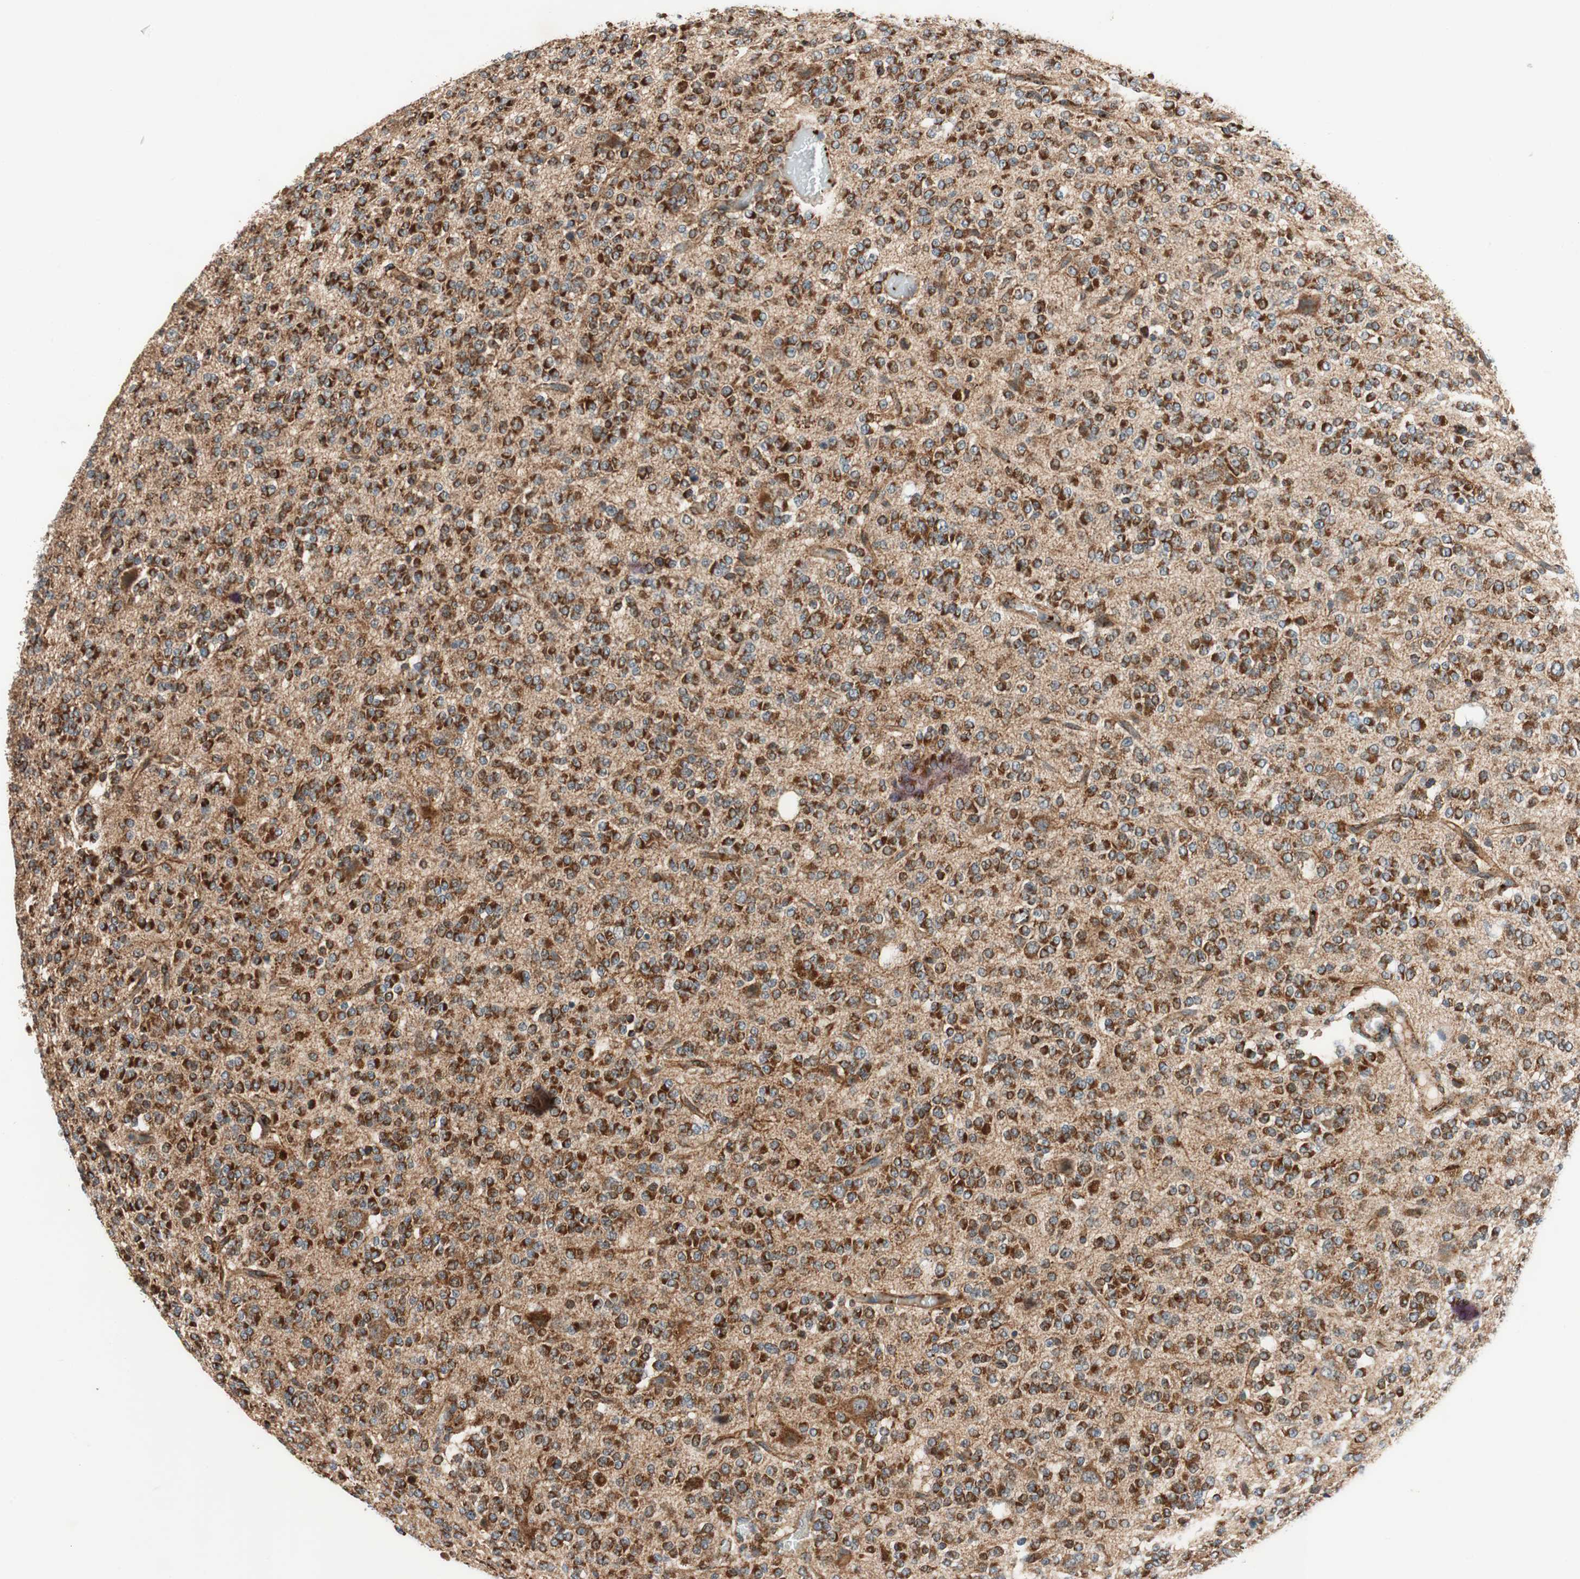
{"staining": {"intensity": "strong", "quantity": ">75%", "location": "cytoplasmic/membranous"}, "tissue": "glioma", "cell_type": "Tumor cells", "image_type": "cancer", "snomed": [{"axis": "morphology", "description": "Glioma, malignant, Low grade"}, {"axis": "topography", "description": "Brain"}], "caption": "Malignant glioma (low-grade) tissue reveals strong cytoplasmic/membranous positivity in about >75% of tumor cells, visualized by immunohistochemistry. Immunohistochemistry (ihc) stains the protein of interest in brown and the nuclei are stained blue.", "gene": "AKAP1", "patient": {"sex": "male", "age": 38}}